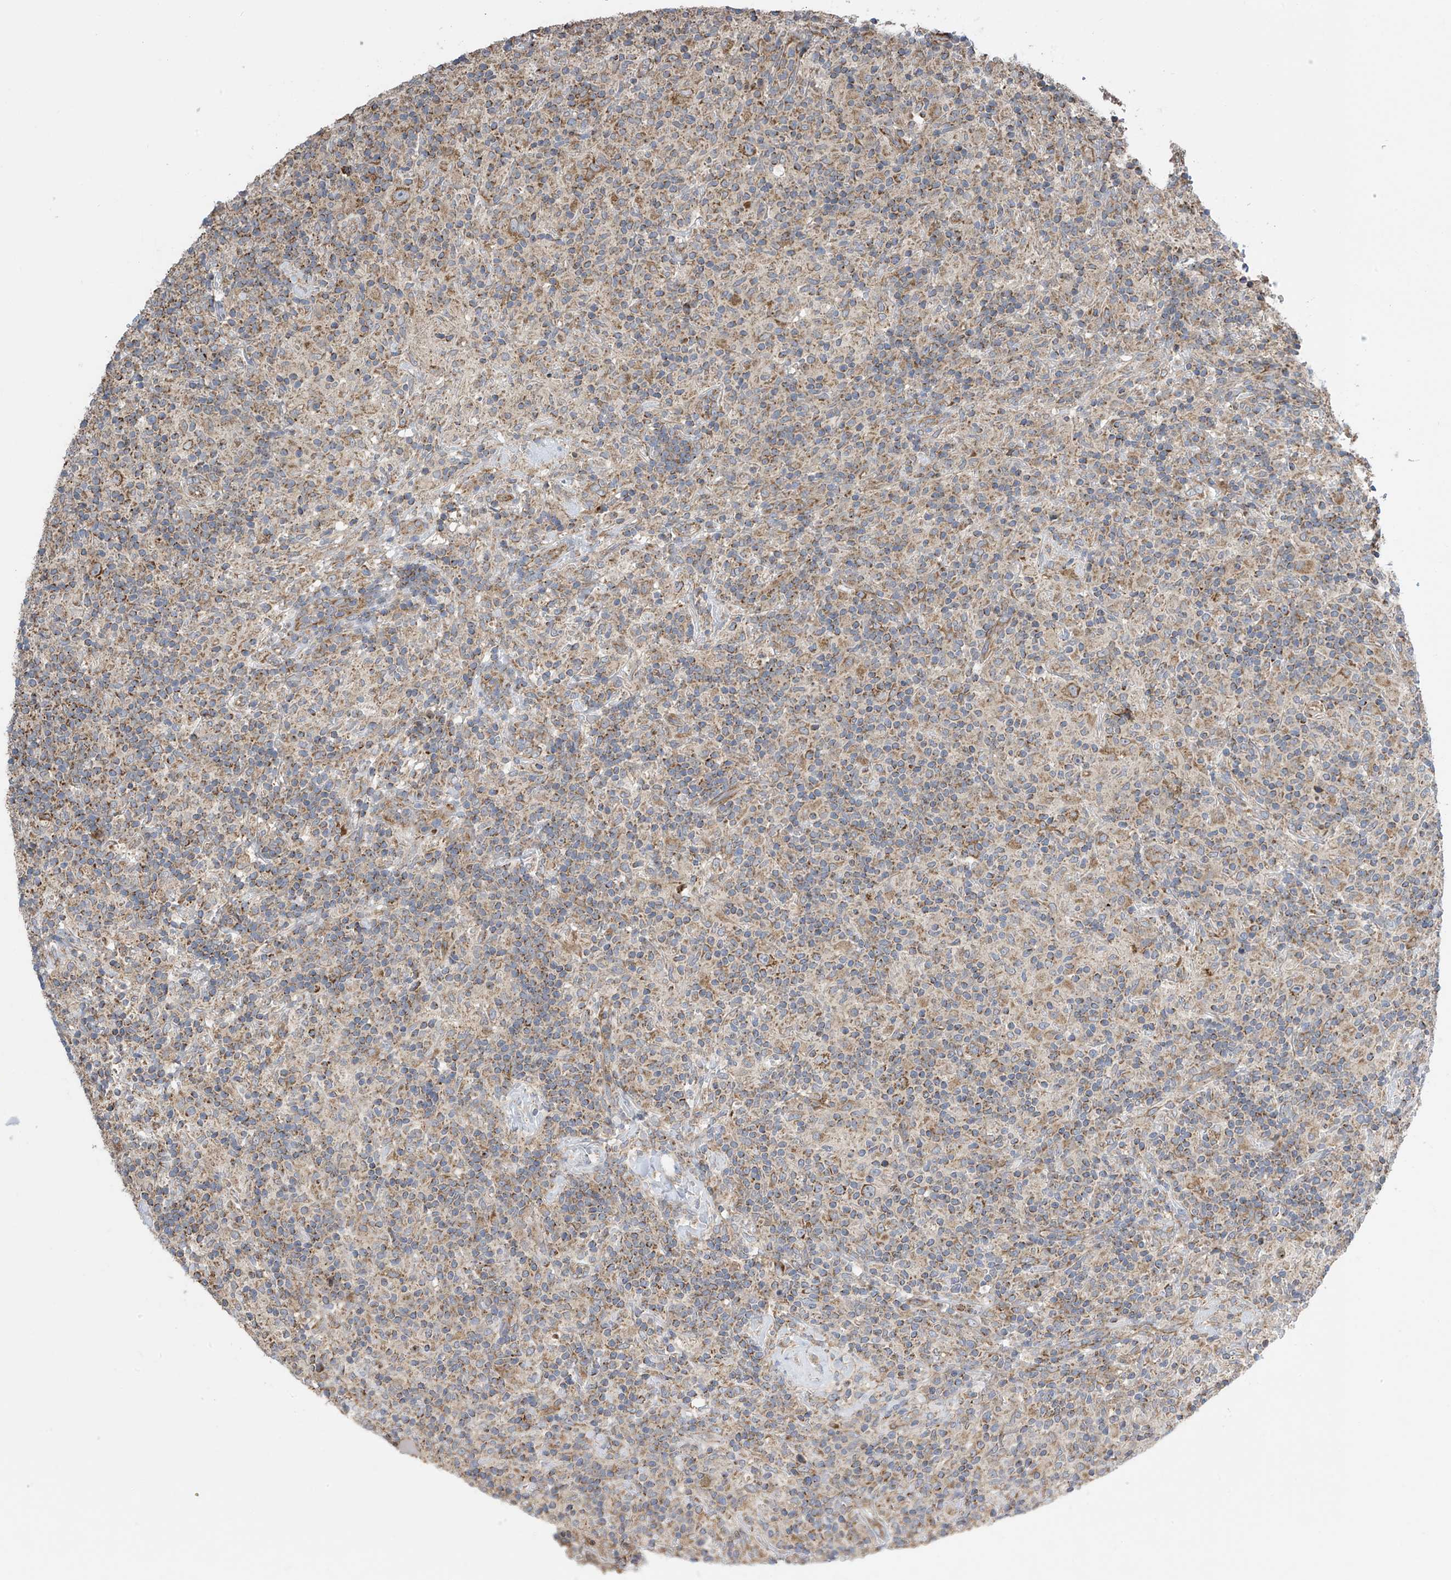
{"staining": {"intensity": "moderate", "quantity": ">75%", "location": "cytoplasmic/membranous"}, "tissue": "lymphoma", "cell_type": "Tumor cells", "image_type": "cancer", "snomed": [{"axis": "morphology", "description": "Hodgkin's disease, NOS"}, {"axis": "topography", "description": "Lymph node"}], "caption": "Hodgkin's disease tissue exhibits moderate cytoplasmic/membranous positivity in about >75% of tumor cells, visualized by immunohistochemistry.", "gene": "PNPT1", "patient": {"sex": "male", "age": 70}}